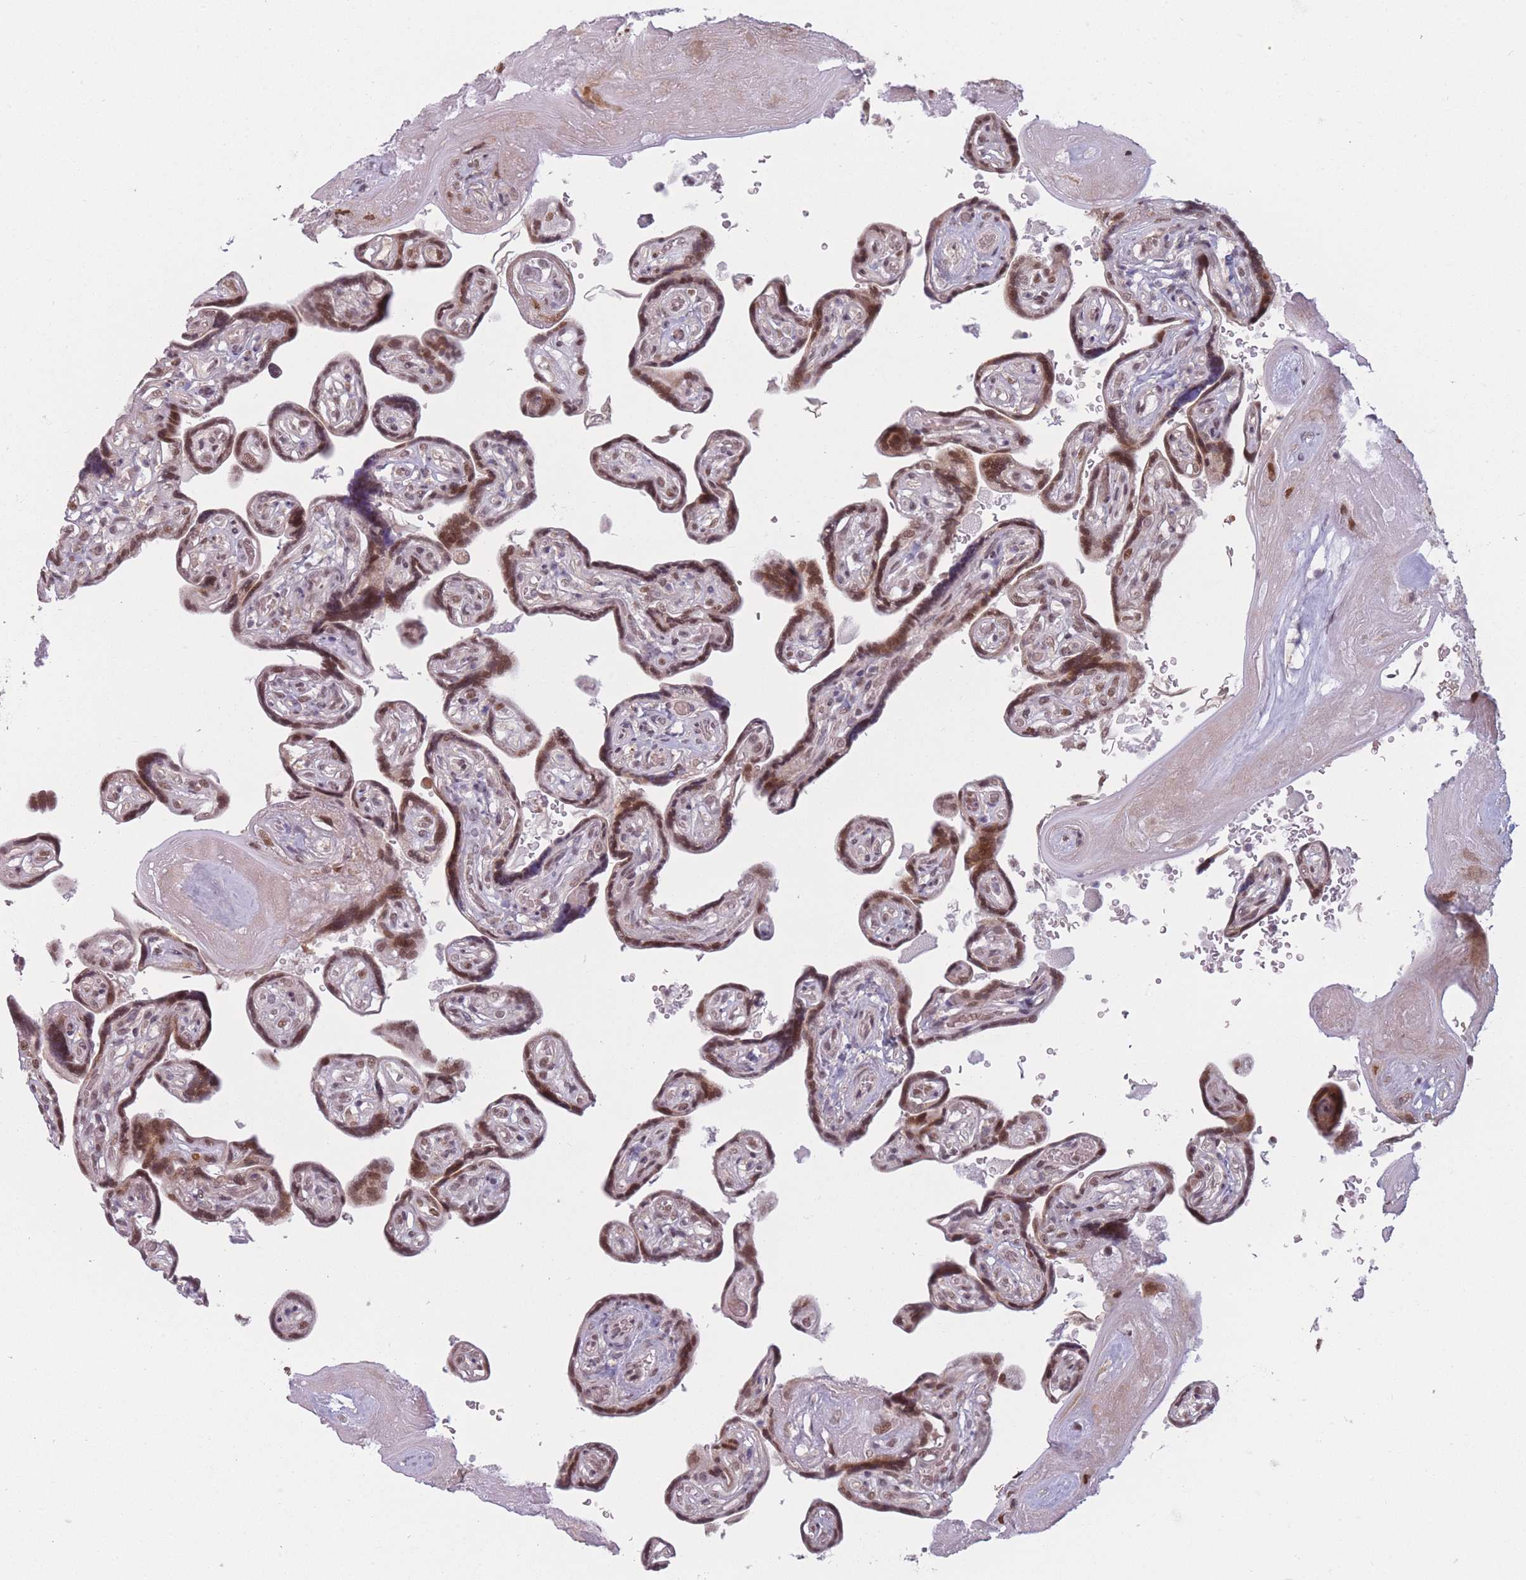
{"staining": {"intensity": "strong", "quantity": ">75%", "location": "nuclear"}, "tissue": "placenta", "cell_type": "Decidual cells", "image_type": "normal", "snomed": [{"axis": "morphology", "description": "Normal tissue, NOS"}, {"axis": "topography", "description": "Placenta"}], "caption": "About >75% of decidual cells in normal human placenta exhibit strong nuclear protein positivity as visualized by brown immunohistochemical staining.", "gene": "SUPT6H", "patient": {"sex": "female", "age": 32}}